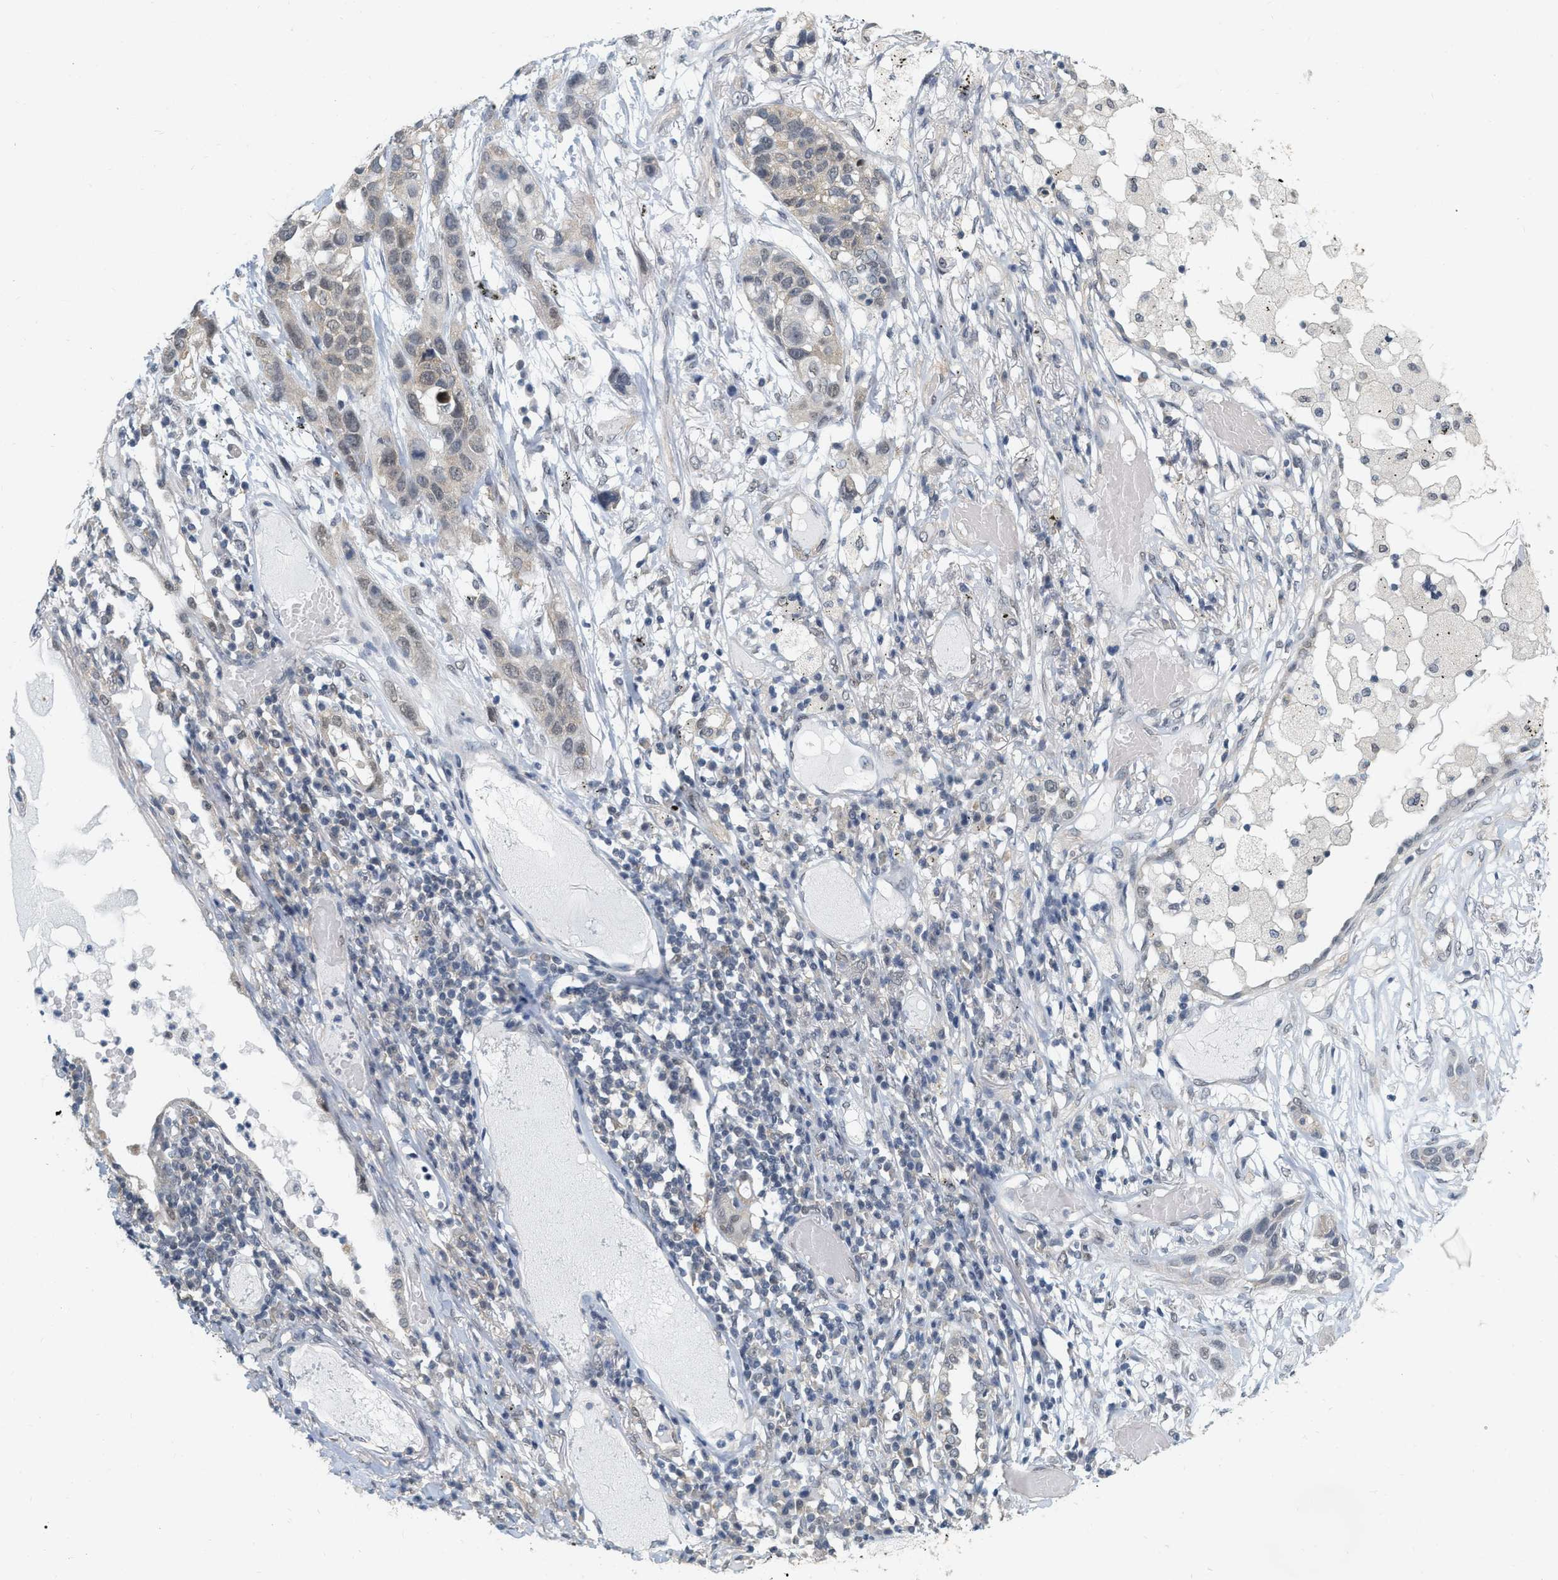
{"staining": {"intensity": "negative", "quantity": "none", "location": "none"}, "tissue": "lung cancer", "cell_type": "Tumor cells", "image_type": "cancer", "snomed": [{"axis": "morphology", "description": "Squamous cell carcinoma, NOS"}, {"axis": "topography", "description": "Lung"}], "caption": "DAB immunohistochemical staining of squamous cell carcinoma (lung) demonstrates no significant expression in tumor cells.", "gene": "RUVBL1", "patient": {"sex": "male", "age": 71}}